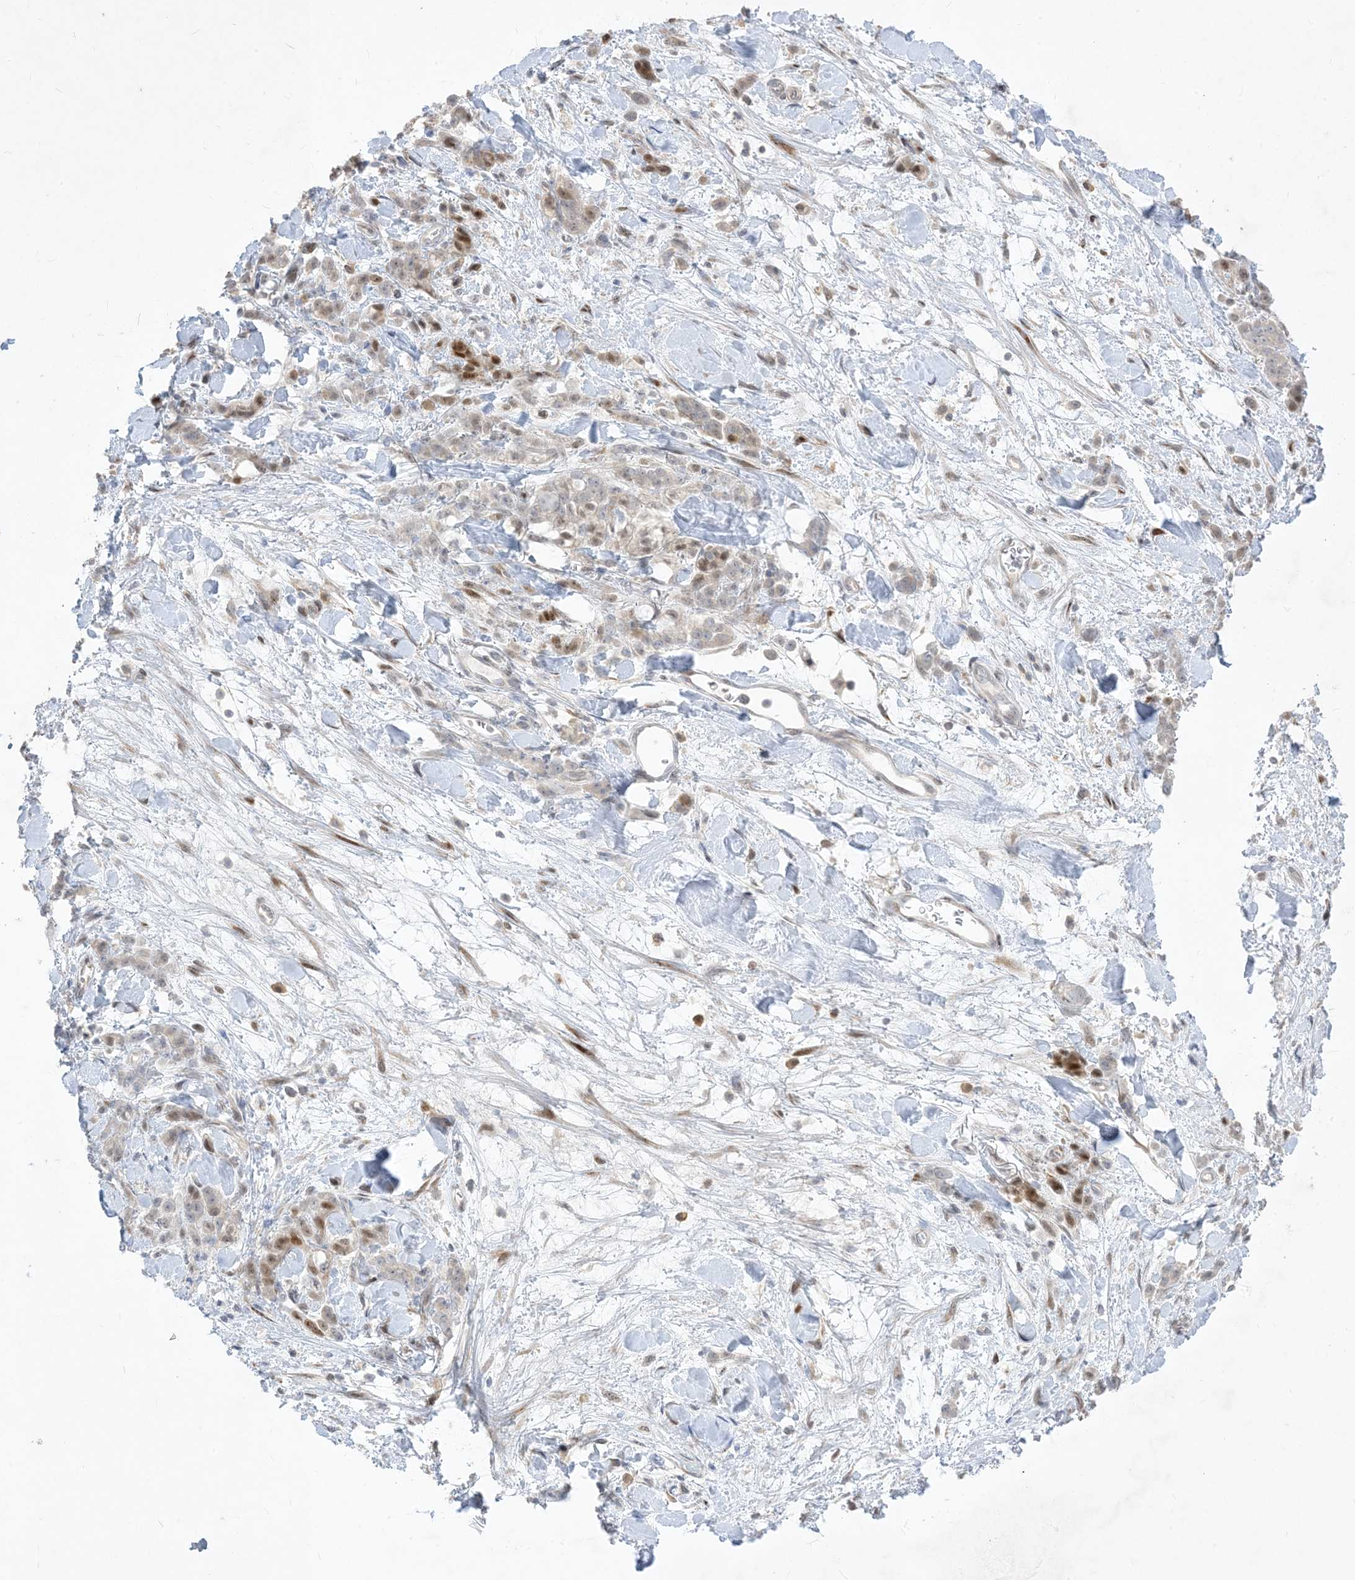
{"staining": {"intensity": "moderate", "quantity": "<25%", "location": "nuclear"}, "tissue": "stomach cancer", "cell_type": "Tumor cells", "image_type": "cancer", "snomed": [{"axis": "morphology", "description": "Normal tissue, NOS"}, {"axis": "morphology", "description": "Adenocarcinoma, NOS"}, {"axis": "topography", "description": "Stomach"}], "caption": "The immunohistochemical stain labels moderate nuclear expression in tumor cells of stomach cancer tissue.", "gene": "BHLHE40", "patient": {"sex": "male", "age": 82}}